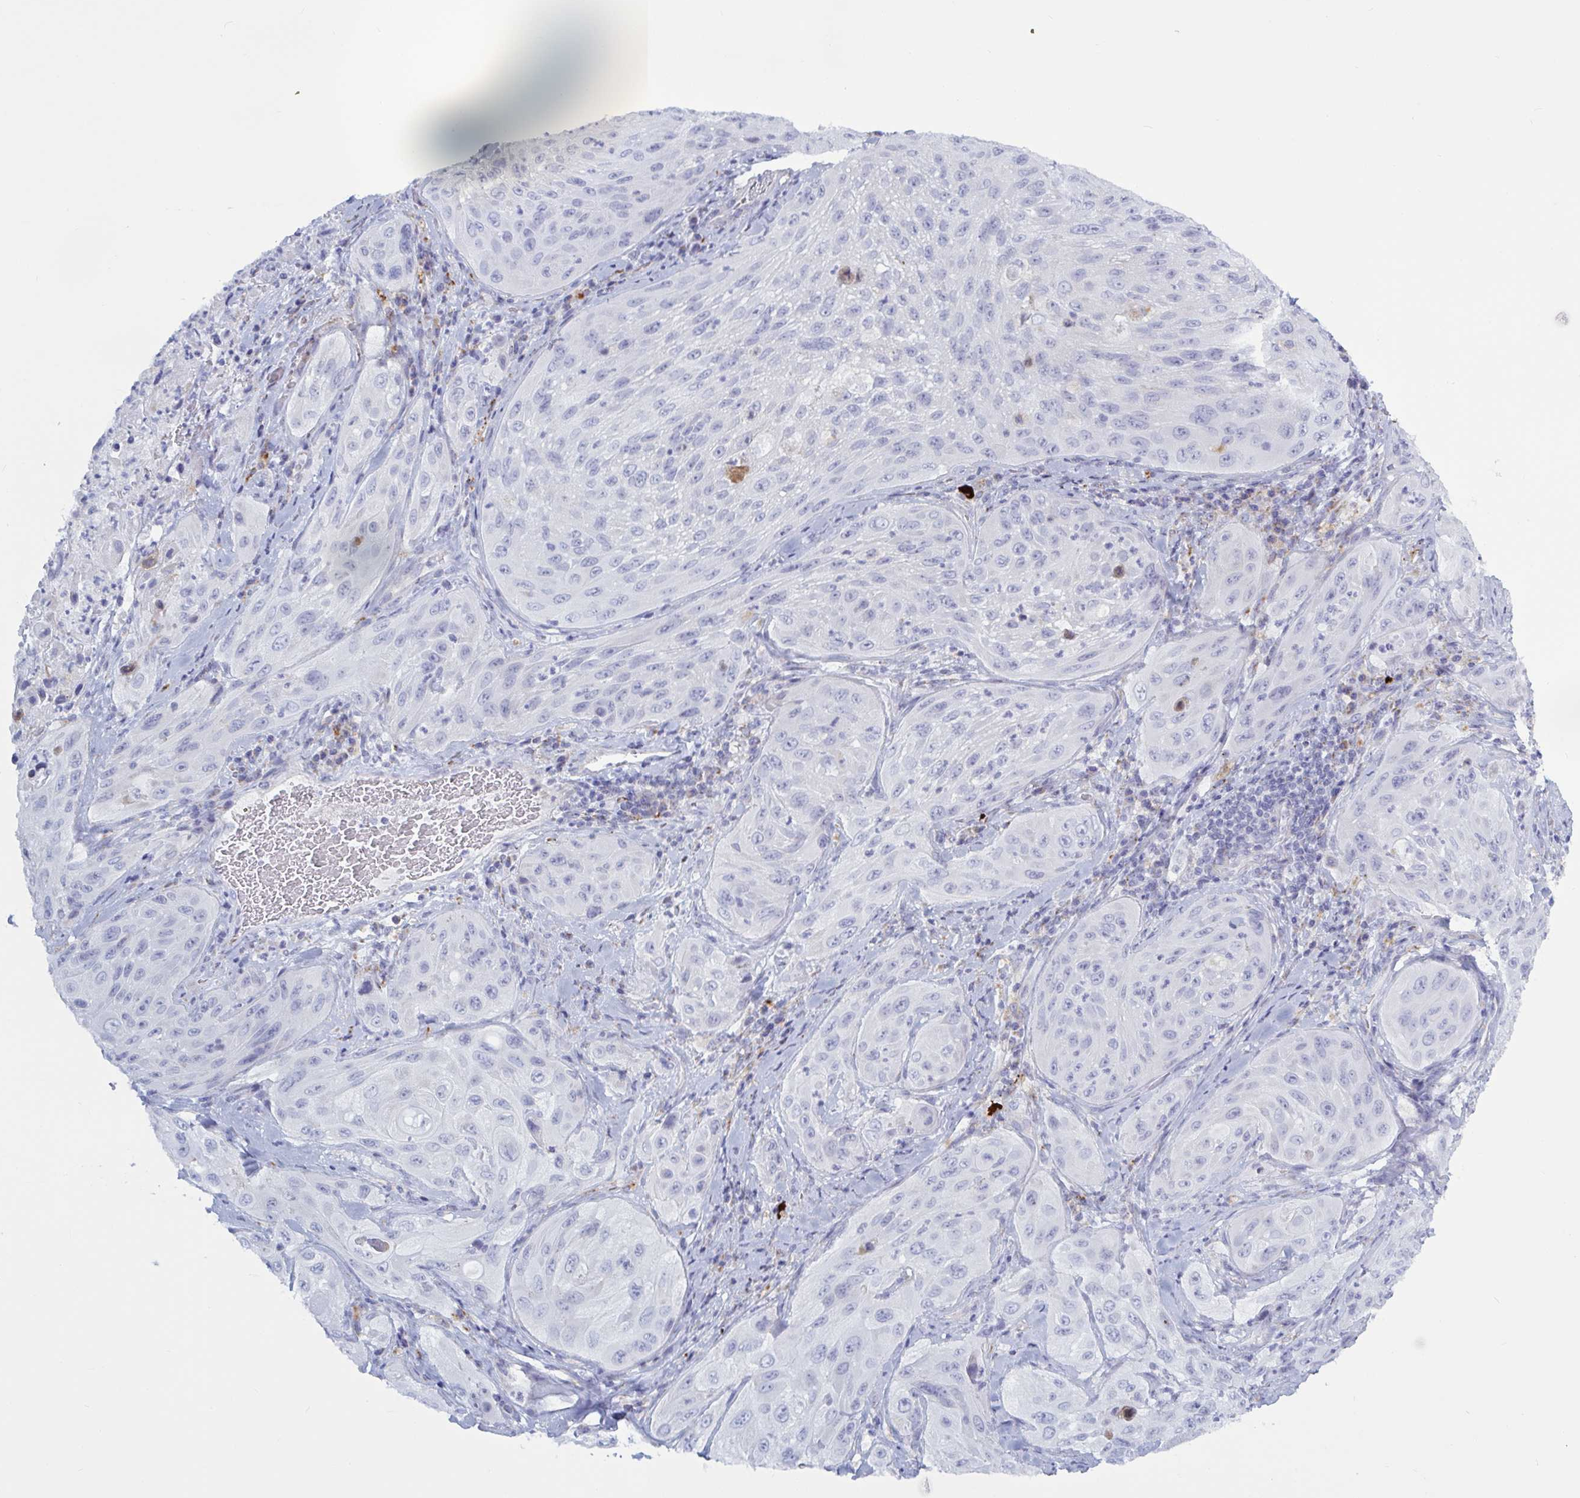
{"staining": {"intensity": "negative", "quantity": "none", "location": "none"}, "tissue": "cervical cancer", "cell_type": "Tumor cells", "image_type": "cancer", "snomed": [{"axis": "morphology", "description": "Squamous cell carcinoma, NOS"}, {"axis": "topography", "description": "Cervix"}], "caption": "Photomicrograph shows no significant protein positivity in tumor cells of cervical squamous cell carcinoma.", "gene": "ATG9A", "patient": {"sex": "female", "age": 42}}